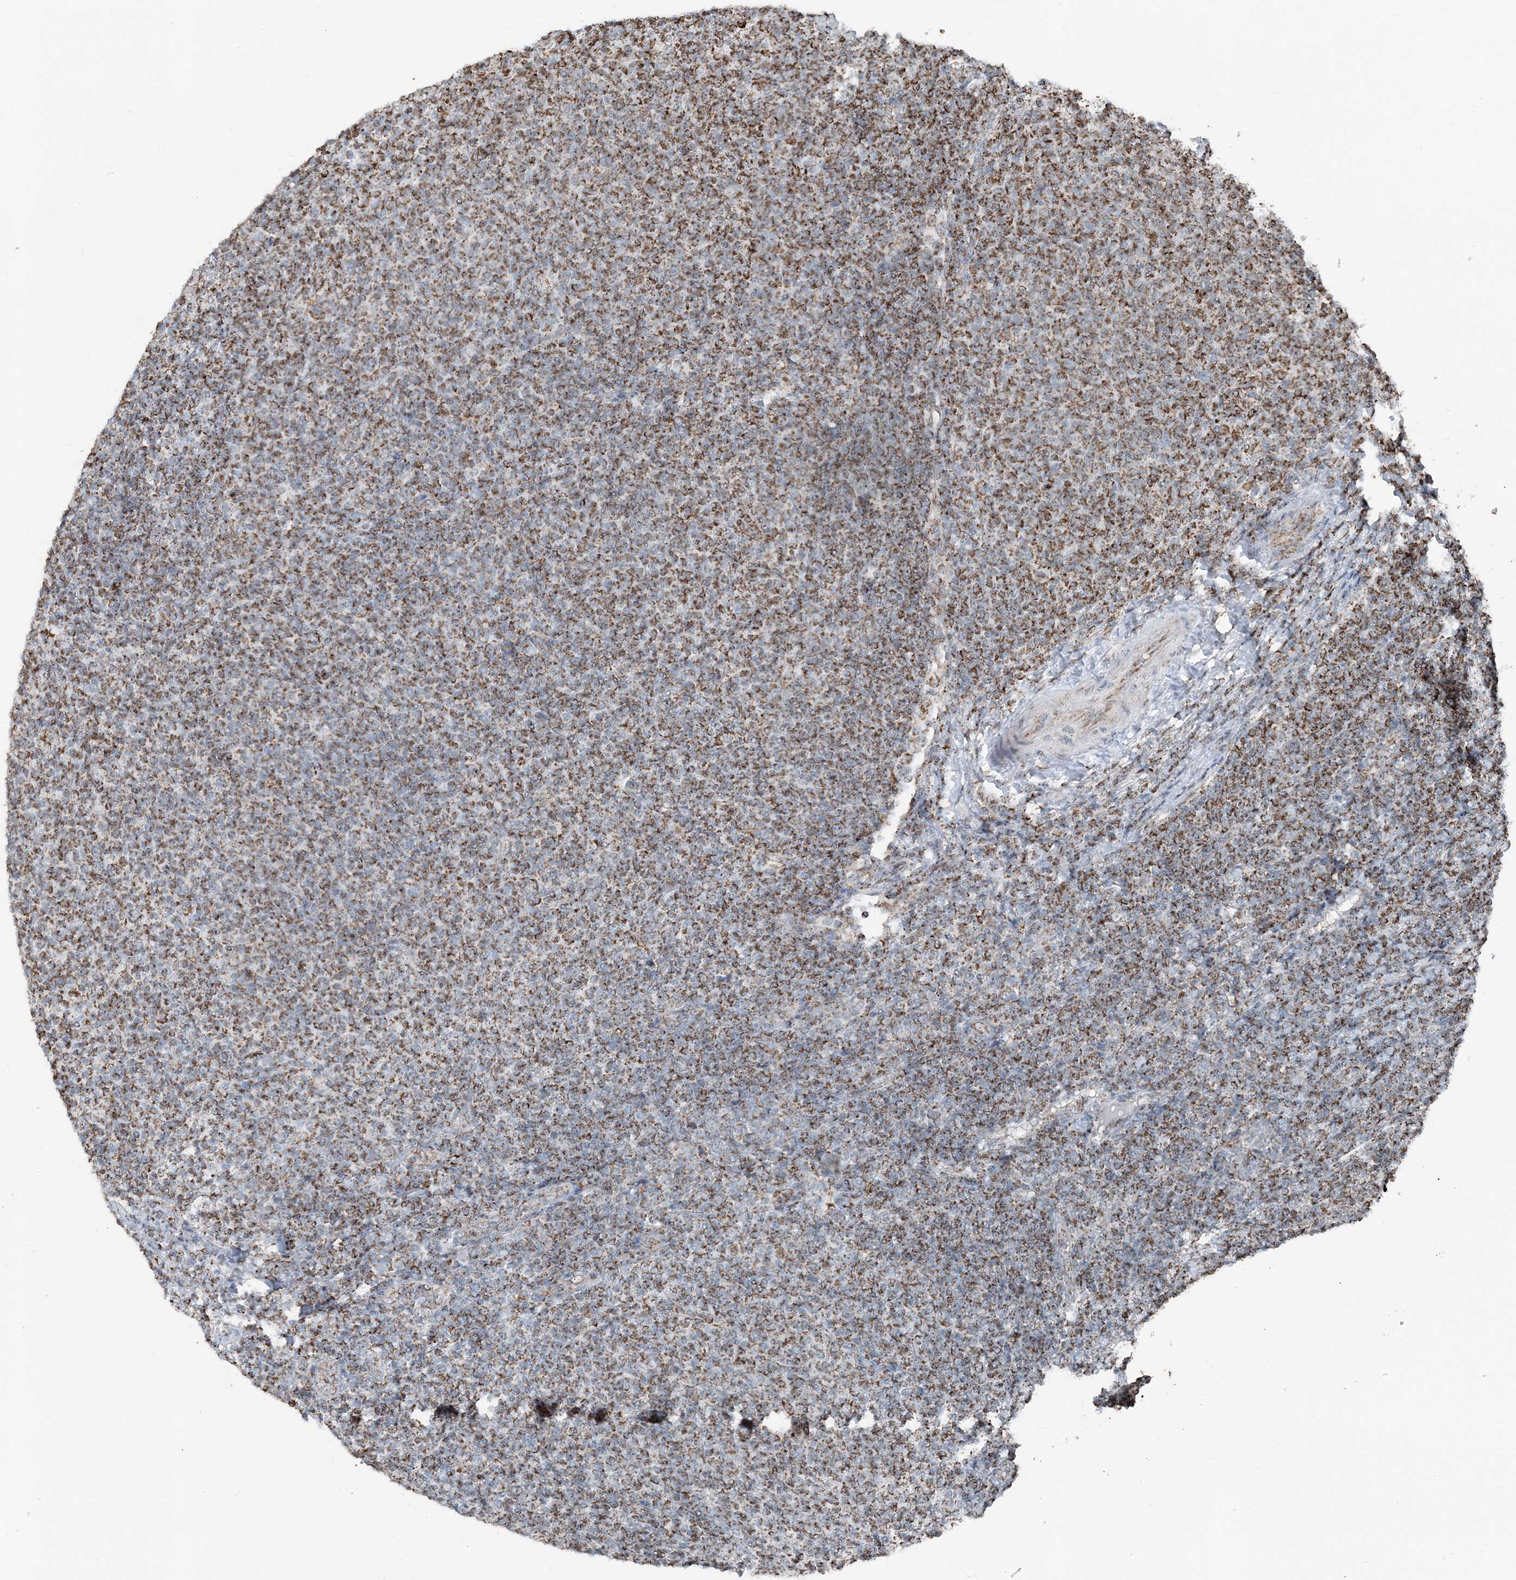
{"staining": {"intensity": "strong", "quantity": ">75%", "location": "cytoplasmic/membranous"}, "tissue": "lymphoma", "cell_type": "Tumor cells", "image_type": "cancer", "snomed": [{"axis": "morphology", "description": "Malignant lymphoma, non-Hodgkin's type, Low grade"}, {"axis": "topography", "description": "Lymph node"}], "caption": "IHC of malignant lymphoma, non-Hodgkin's type (low-grade) demonstrates high levels of strong cytoplasmic/membranous staining in approximately >75% of tumor cells.", "gene": "SUCLG1", "patient": {"sex": "male", "age": 66}}